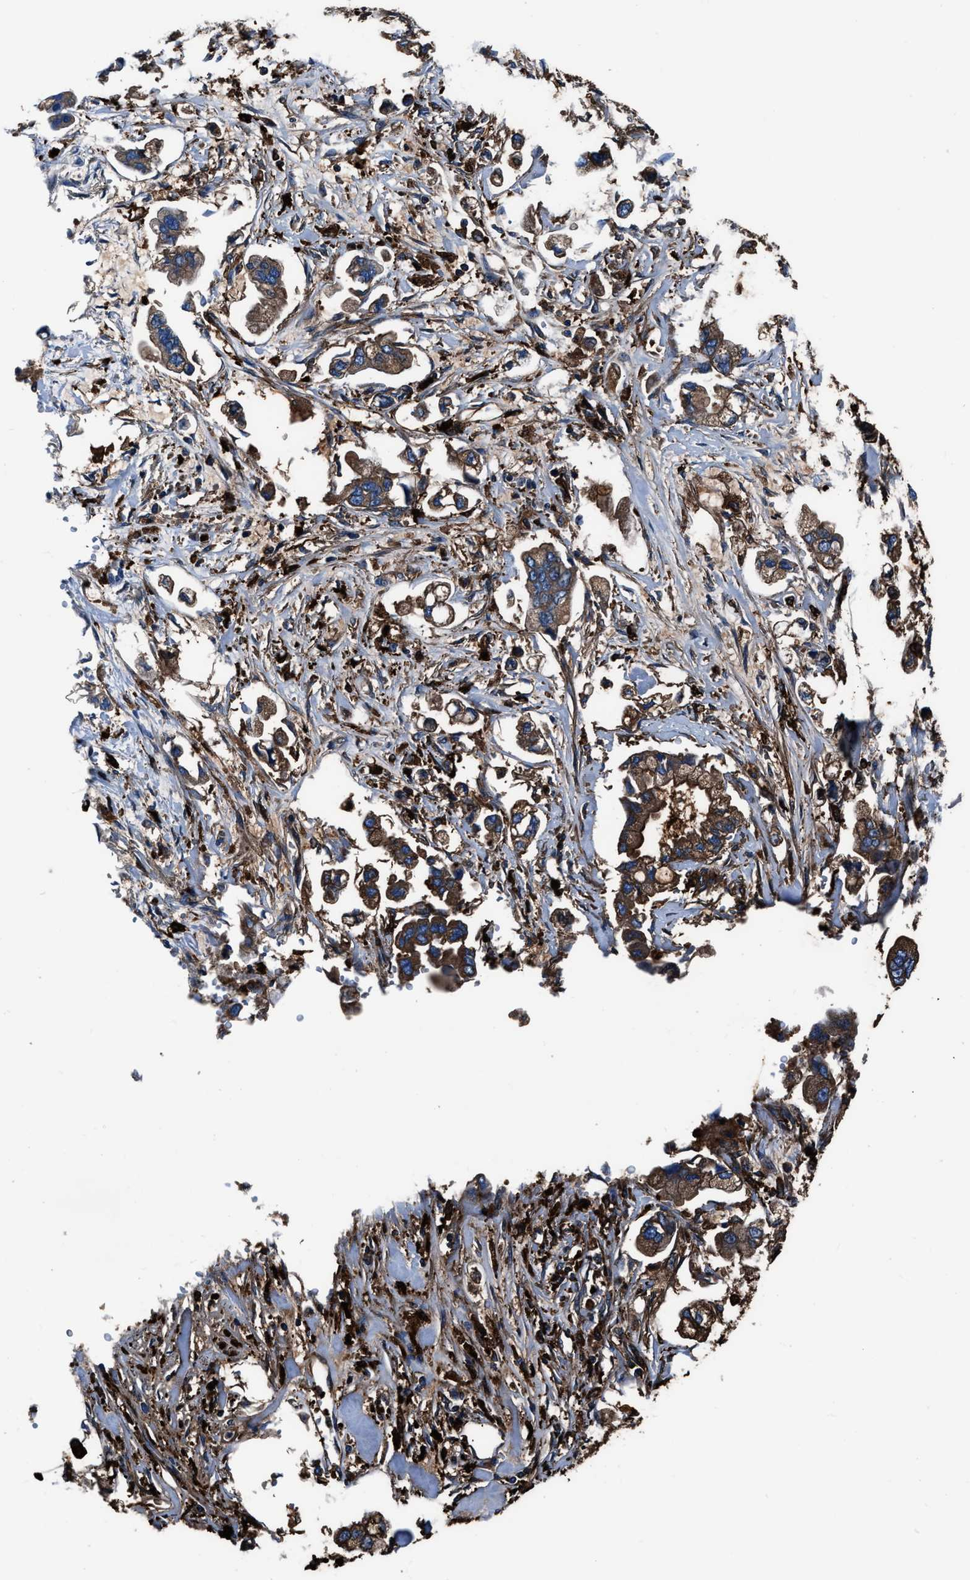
{"staining": {"intensity": "moderate", "quantity": ">75%", "location": "cytoplasmic/membranous"}, "tissue": "stomach cancer", "cell_type": "Tumor cells", "image_type": "cancer", "snomed": [{"axis": "morphology", "description": "Adenocarcinoma, NOS"}, {"axis": "topography", "description": "Stomach"}], "caption": "Stomach adenocarcinoma stained with a protein marker shows moderate staining in tumor cells.", "gene": "FTL", "patient": {"sex": "male", "age": 62}}